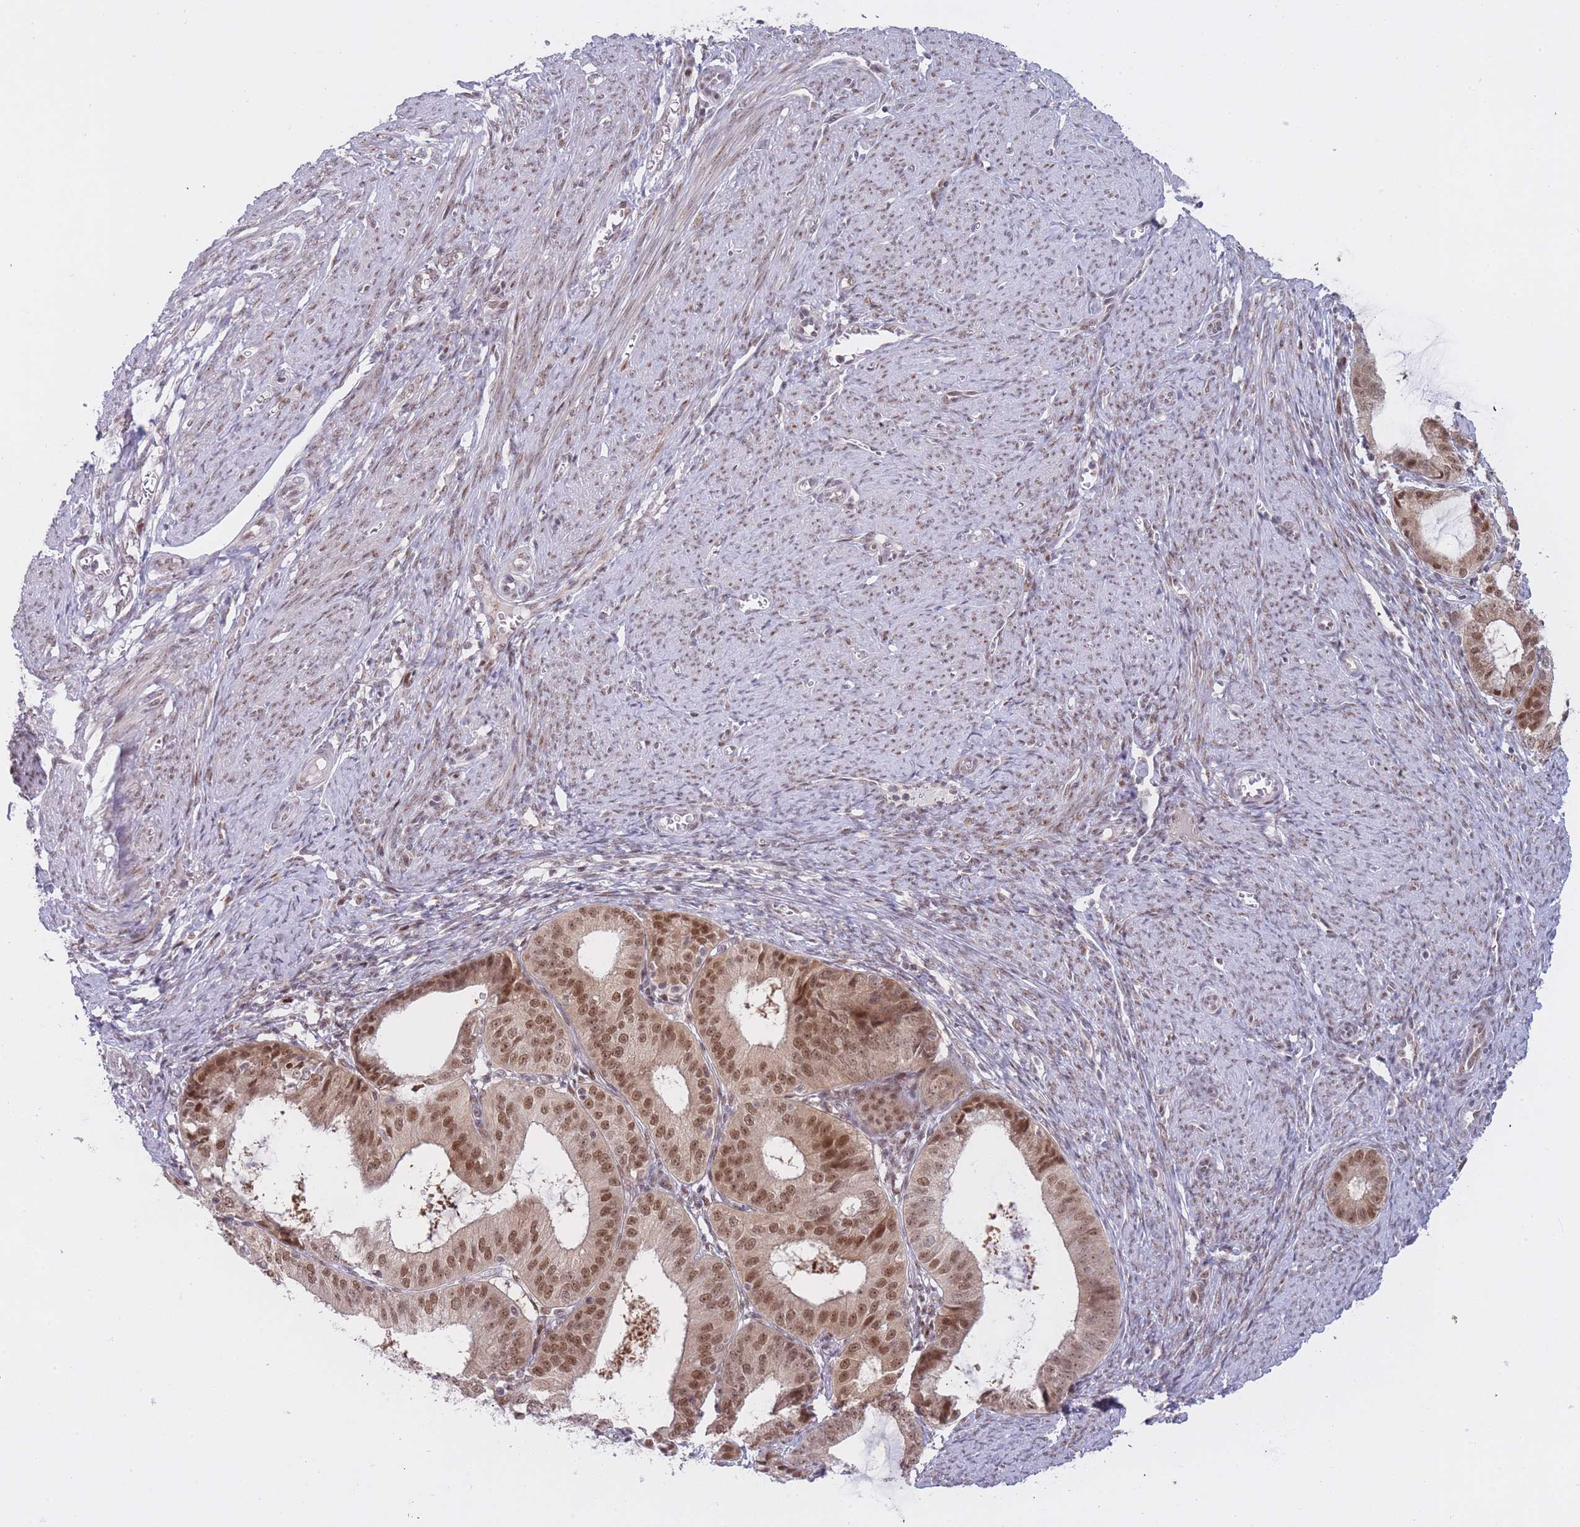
{"staining": {"intensity": "moderate", "quantity": ">75%", "location": "nuclear"}, "tissue": "endometrial cancer", "cell_type": "Tumor cells", "image_type": "cancer", "snomed": [{"axis": "morphology", "description": "Adenocarcinoma, NOS"}, {"axis": "topography", "description": "Endometrium"}], "caption": "Tumor cells reveal moderate nuclear staining in about >75% of cells in endometrial cancer.", "gene": "DEAF1", "patient": {"sex": "female", "age": 51}}